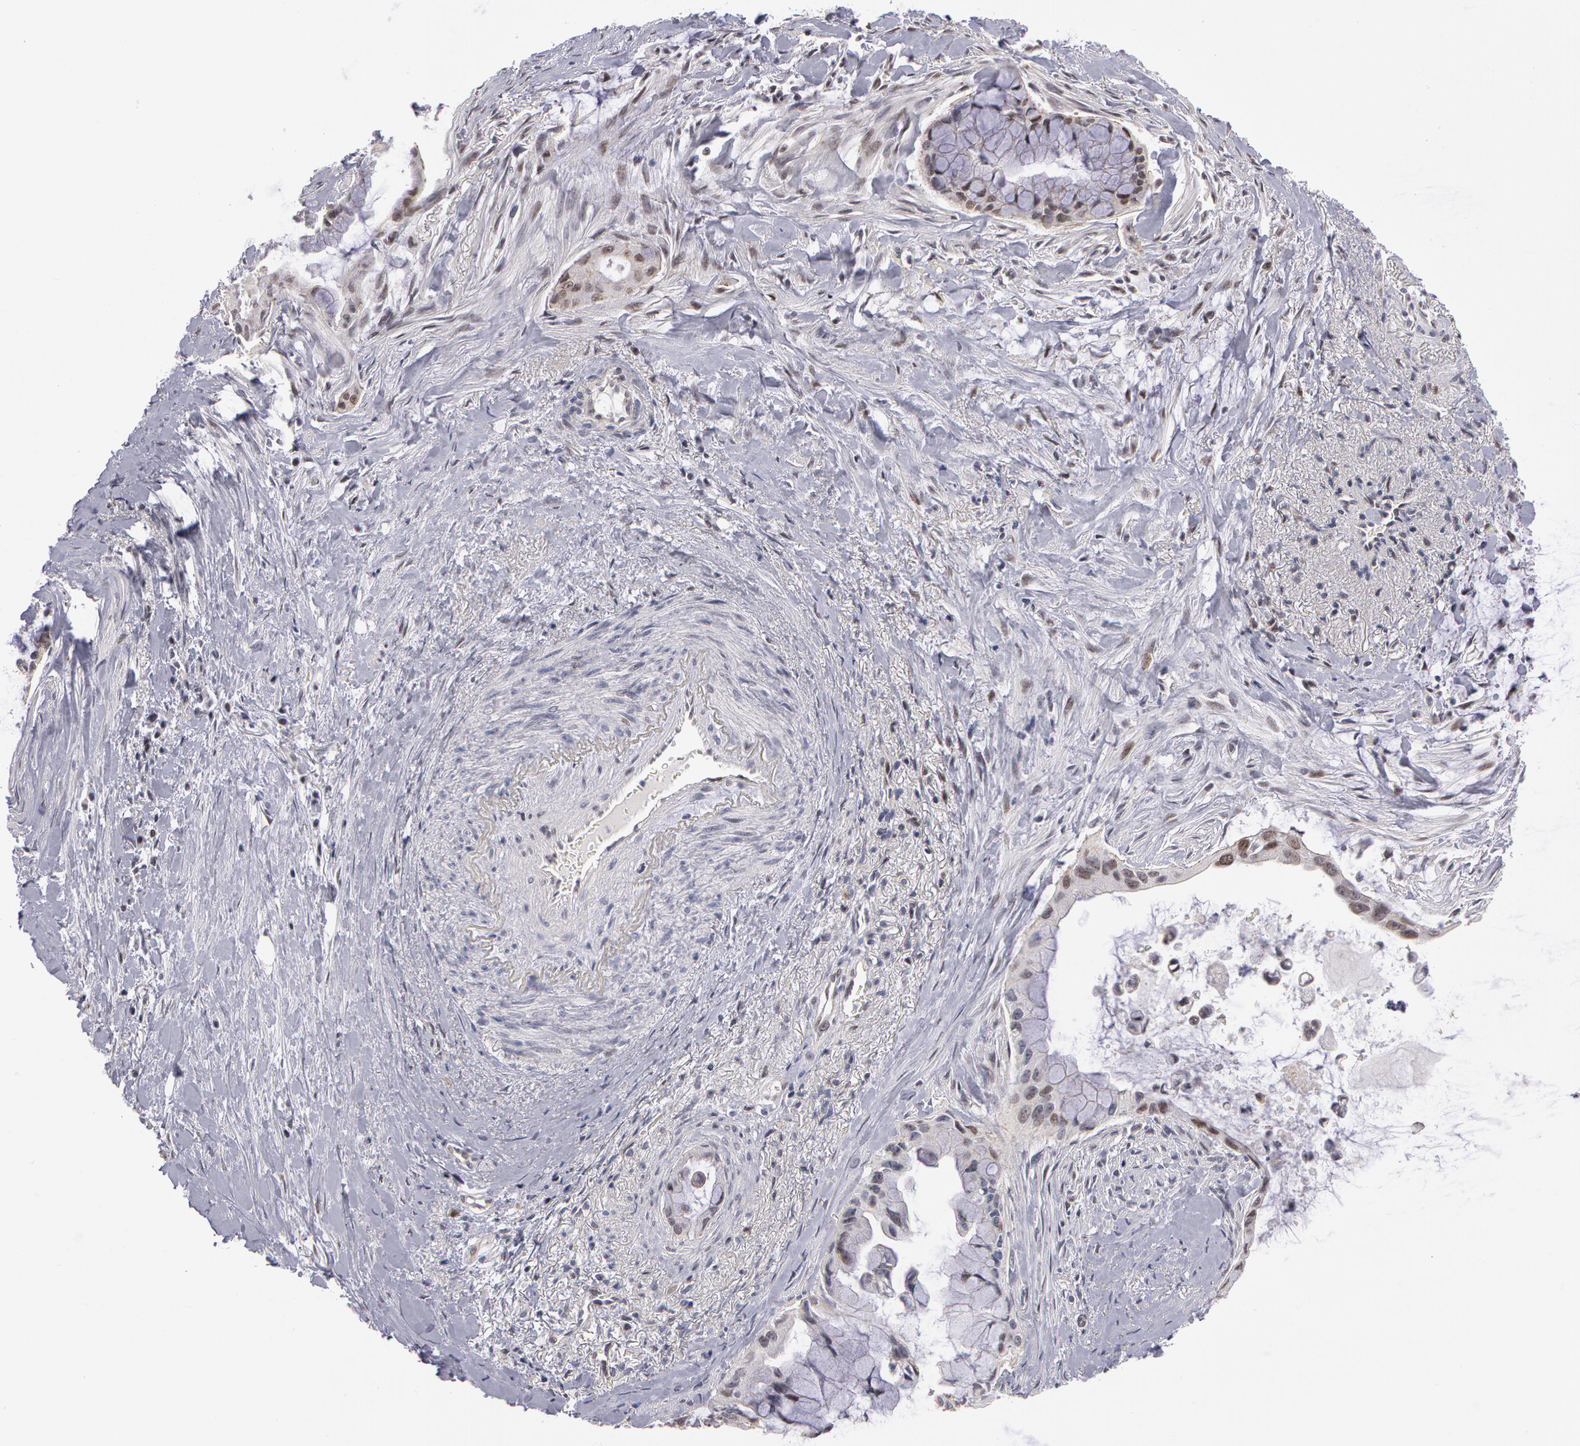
{"staining": {"intensity": "weak", "quantity": "<25%", "location": "nuclear"}, "tissue": "pancreatic cancer", "cell_type": "Tumor cells", "image_type": "cancer", "snomed": [{"axis": "morphology", "description": "Adenocarcinoma, NOS"}, {"axis": "topography", "description": "Pancreas"}], "caption": "The immunohistochemistry (IHC) image has no significant positivity in tumor cells of adenocarcinoma (pancreatic) tissue.", "gene": "PRICKLE1", "patient": {"sex": "male", "age": 59}}